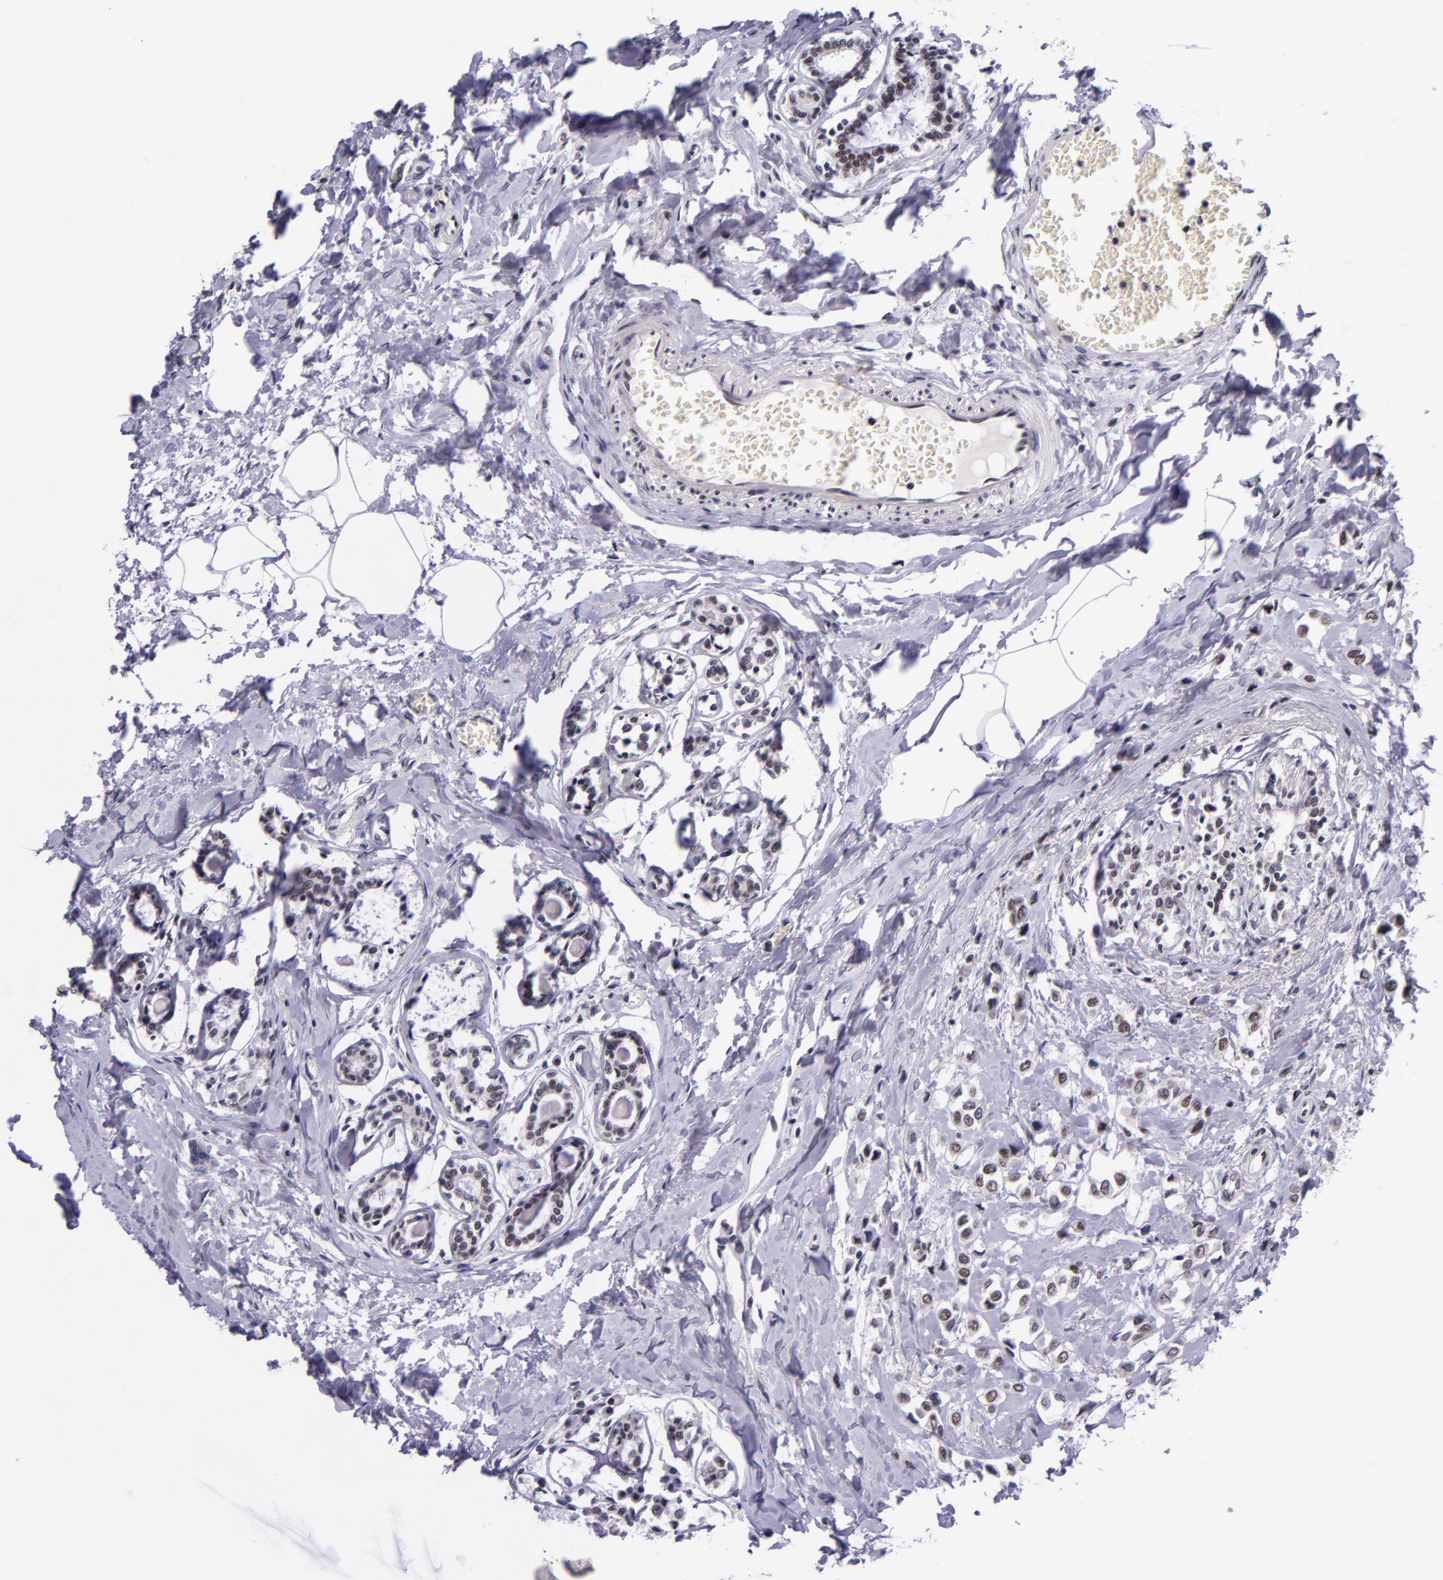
{"staining": {"intensity": "weak", "quantity": "25%-75%", "location": "nuclear"}, "tissue": "breast cancer", "cell_type": "Tumor cells", "image_type": "cancer", "snomed": [{"axis": "morphology", "description": "Lobular carcinoma"}, {"axis": "topography", "description": "Breast"}], "caption": "Approximately 25%-75% of tumor cells in breast cancer exhibit weak nuclear protein expression as visualized by brown immunohistochemical staining.", "gene": "GPKOW", "patient": {"sex": "female", "age": 51}}